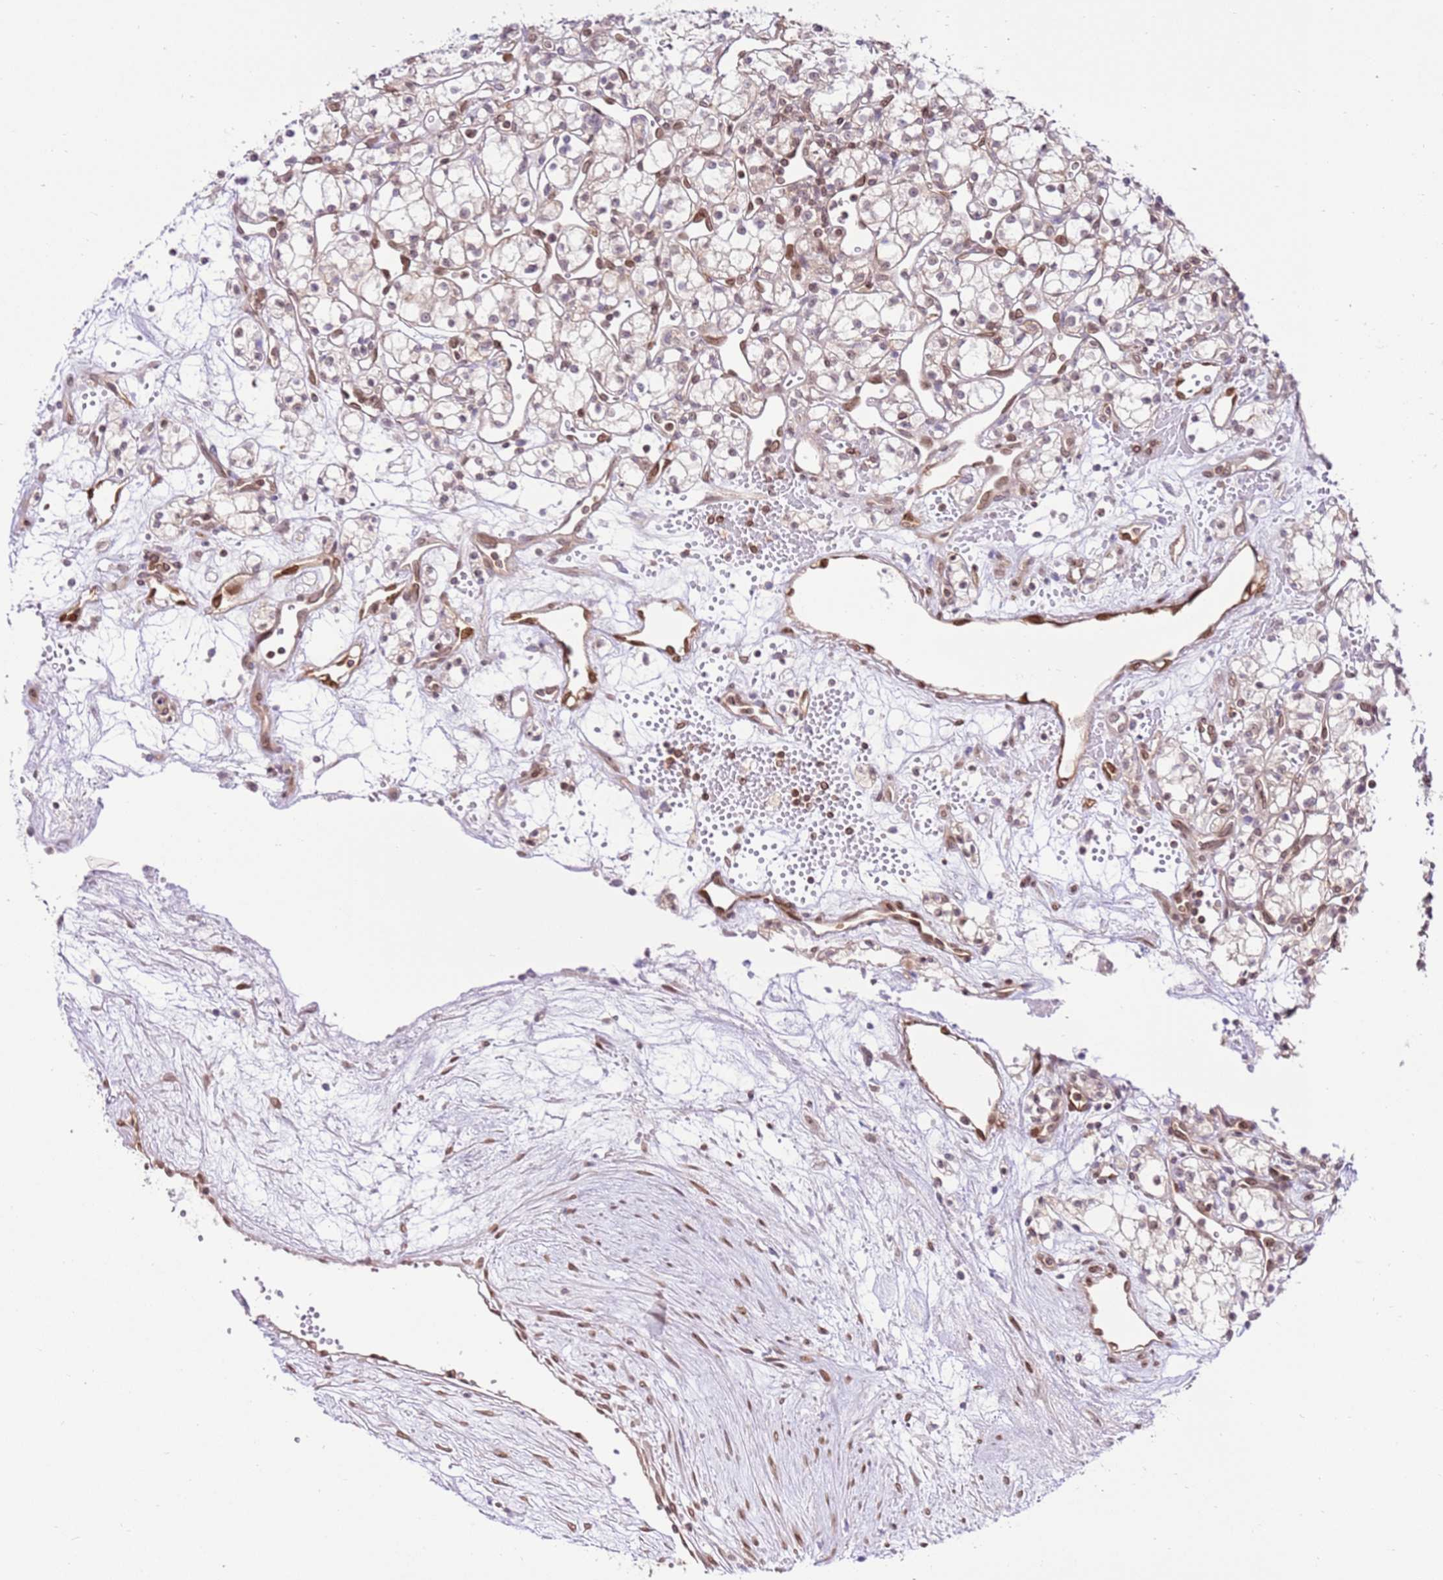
{"staining": {"intensity": "negative", "quantity": "none", "location": "none"}, "tissue": "renal cancer", "cell_type": "Tumor cells", "image_type": "cancer", "snomed": [{"axis": "morphology", "description": "Adenocarcinoma, NOS"}, {"axis": "topography", "description": "Kidney"}], "caption": "DAB (3,3'-diaminobenzidine) immunohistochemical staining of renal adenocarcinoma exhibits no significant staining in tumor cells.", "gene": "TRIM37", "patient": {"sex": "male", "age": 59}}